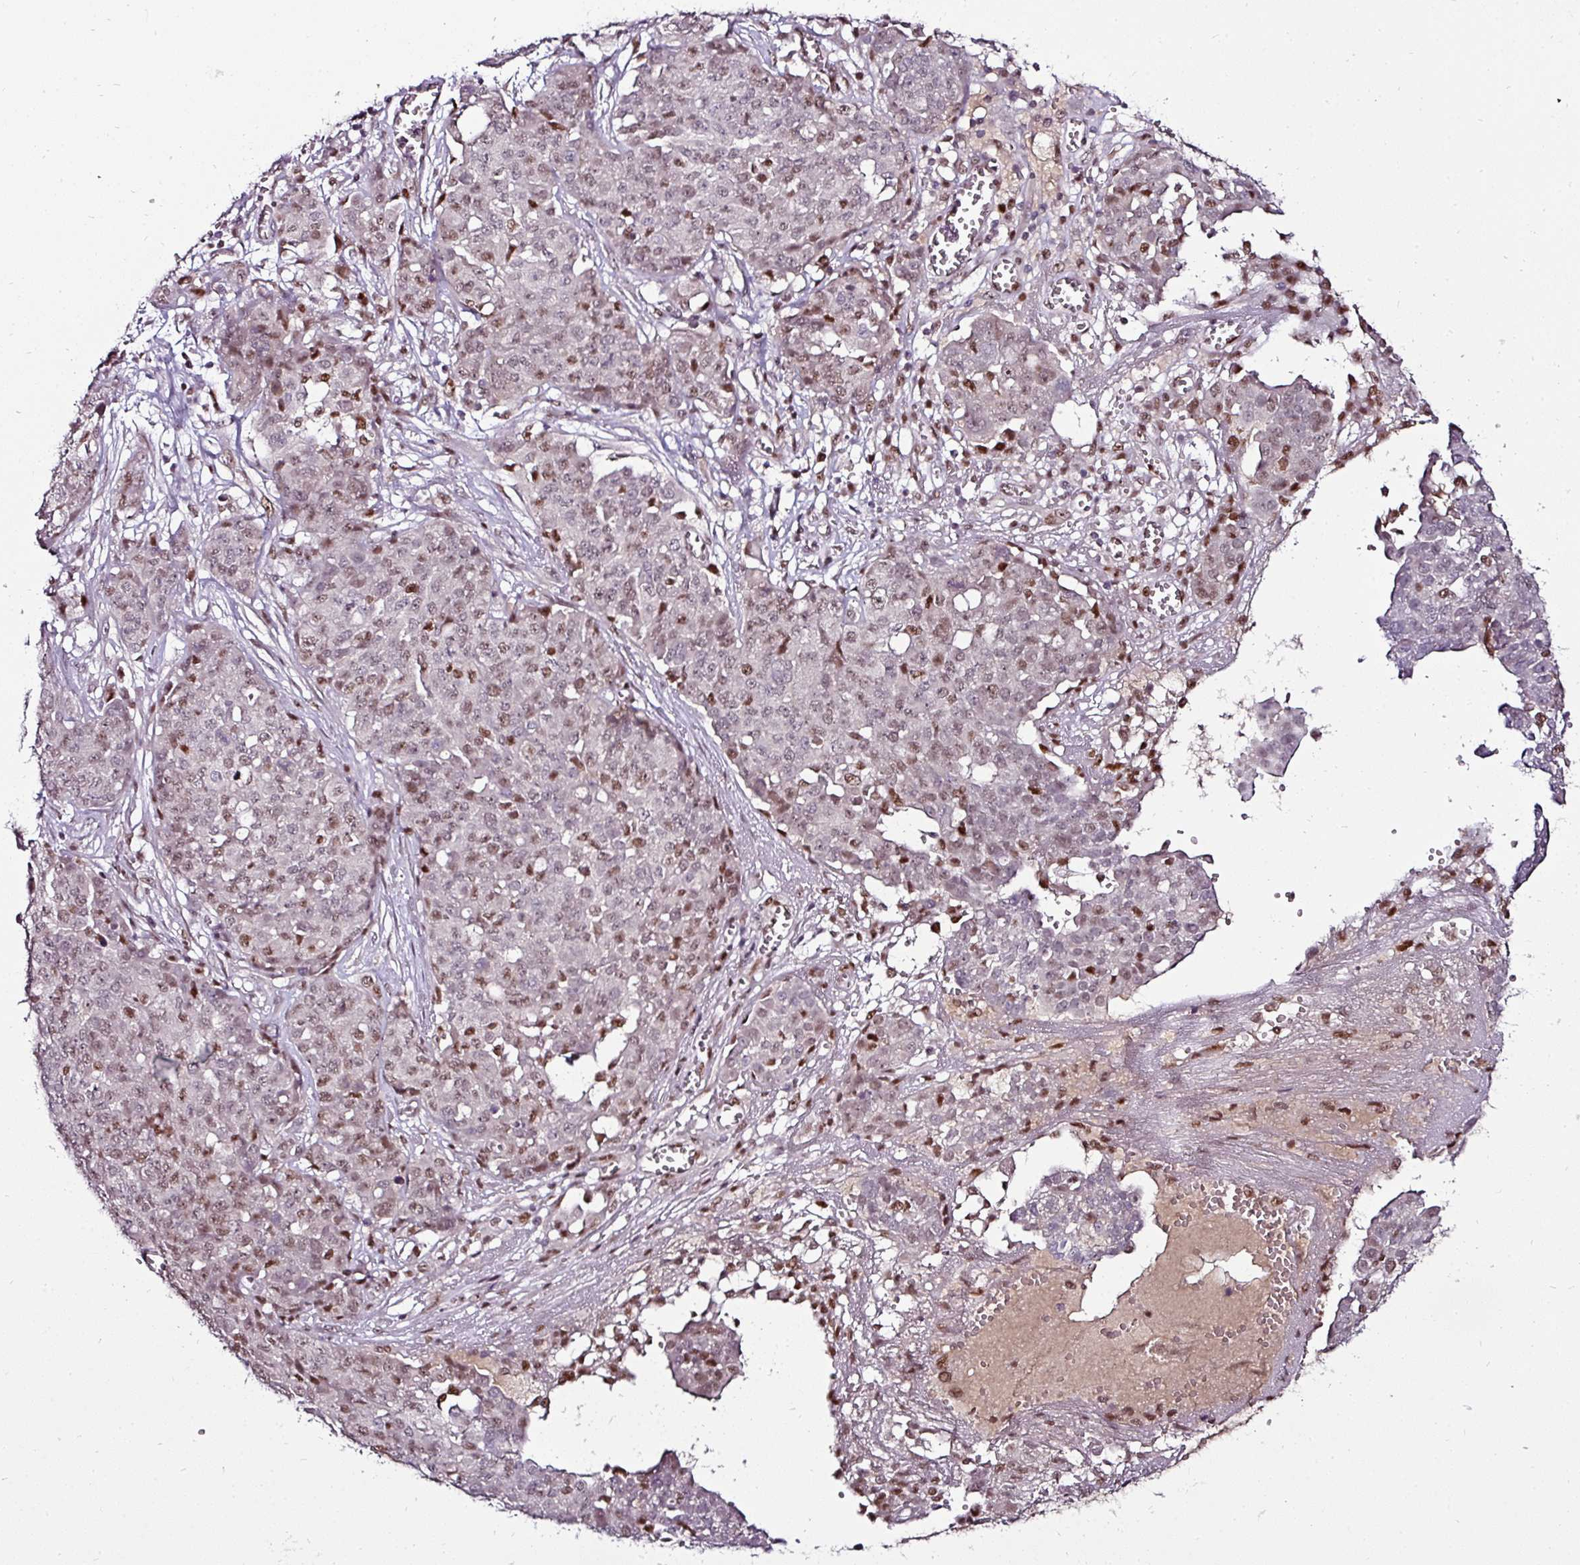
{"staining": {"intensity": "moderate", "quantity": "25%-75%", "location": "nuclear"}, "tissue": "ovarian cancer", "cell_type": "Tumor cells", "image_type": "cancer", "snomed": [{"axis": "morphology", "description": "Cystadenocarcinoma, serous, NOS"}, {"axis": "topography", "description": "Soft tissue"}, {"axis": "topography", "description": "Ovary"}], "caption": "Immunohistochemistry (IHC) photomicrograph of human serous cystadenocarcinoma (ovarian) stained for a protein (brown), which demonstrates medium levels of moderate nuclear positivity in approximately 25%-75% of tumor cells.", "gene": "KLF16", "patient": {"sex": "female", "age": 57}}